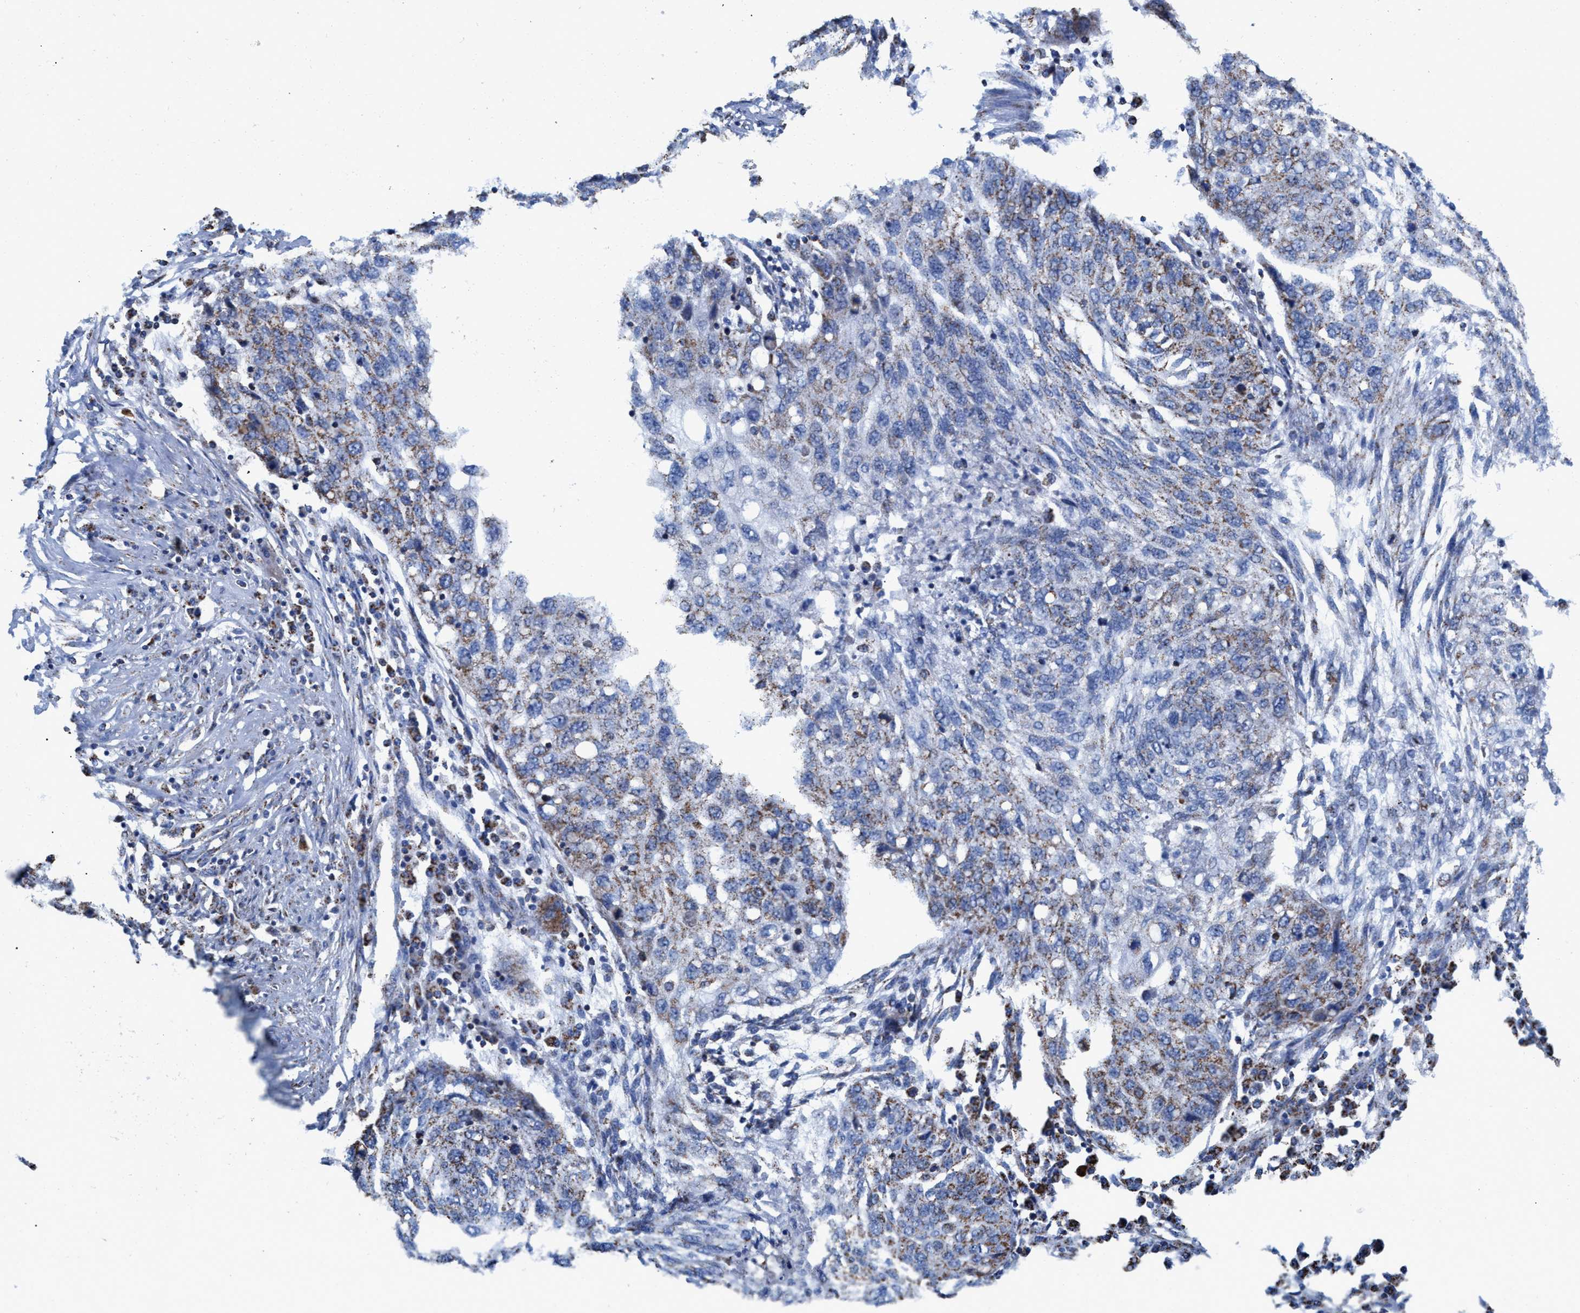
{"staining": {"intensity": "moderate", "quantity": "25%-75%", "location": "cytoplasmic/membranous"}, "tissue": "lung cancer", "cell_type": "Tumor cells", "image_type": "cancer", "snomed": [{"axis": "morphology", "description": "Squamous cell carcinoma, NOS"}, {"axis": "topography", "description": "Lung"}], "caption": "This micrograph displays immunohistochemistry staining of lung cancer (squamous cell carcinoma), with medium moderate cytoplasmic/membranous expression in about 25%-75% of tumor cells.", "gene": "ECHS1", "patient": {"sex": "female", "age": 63}}